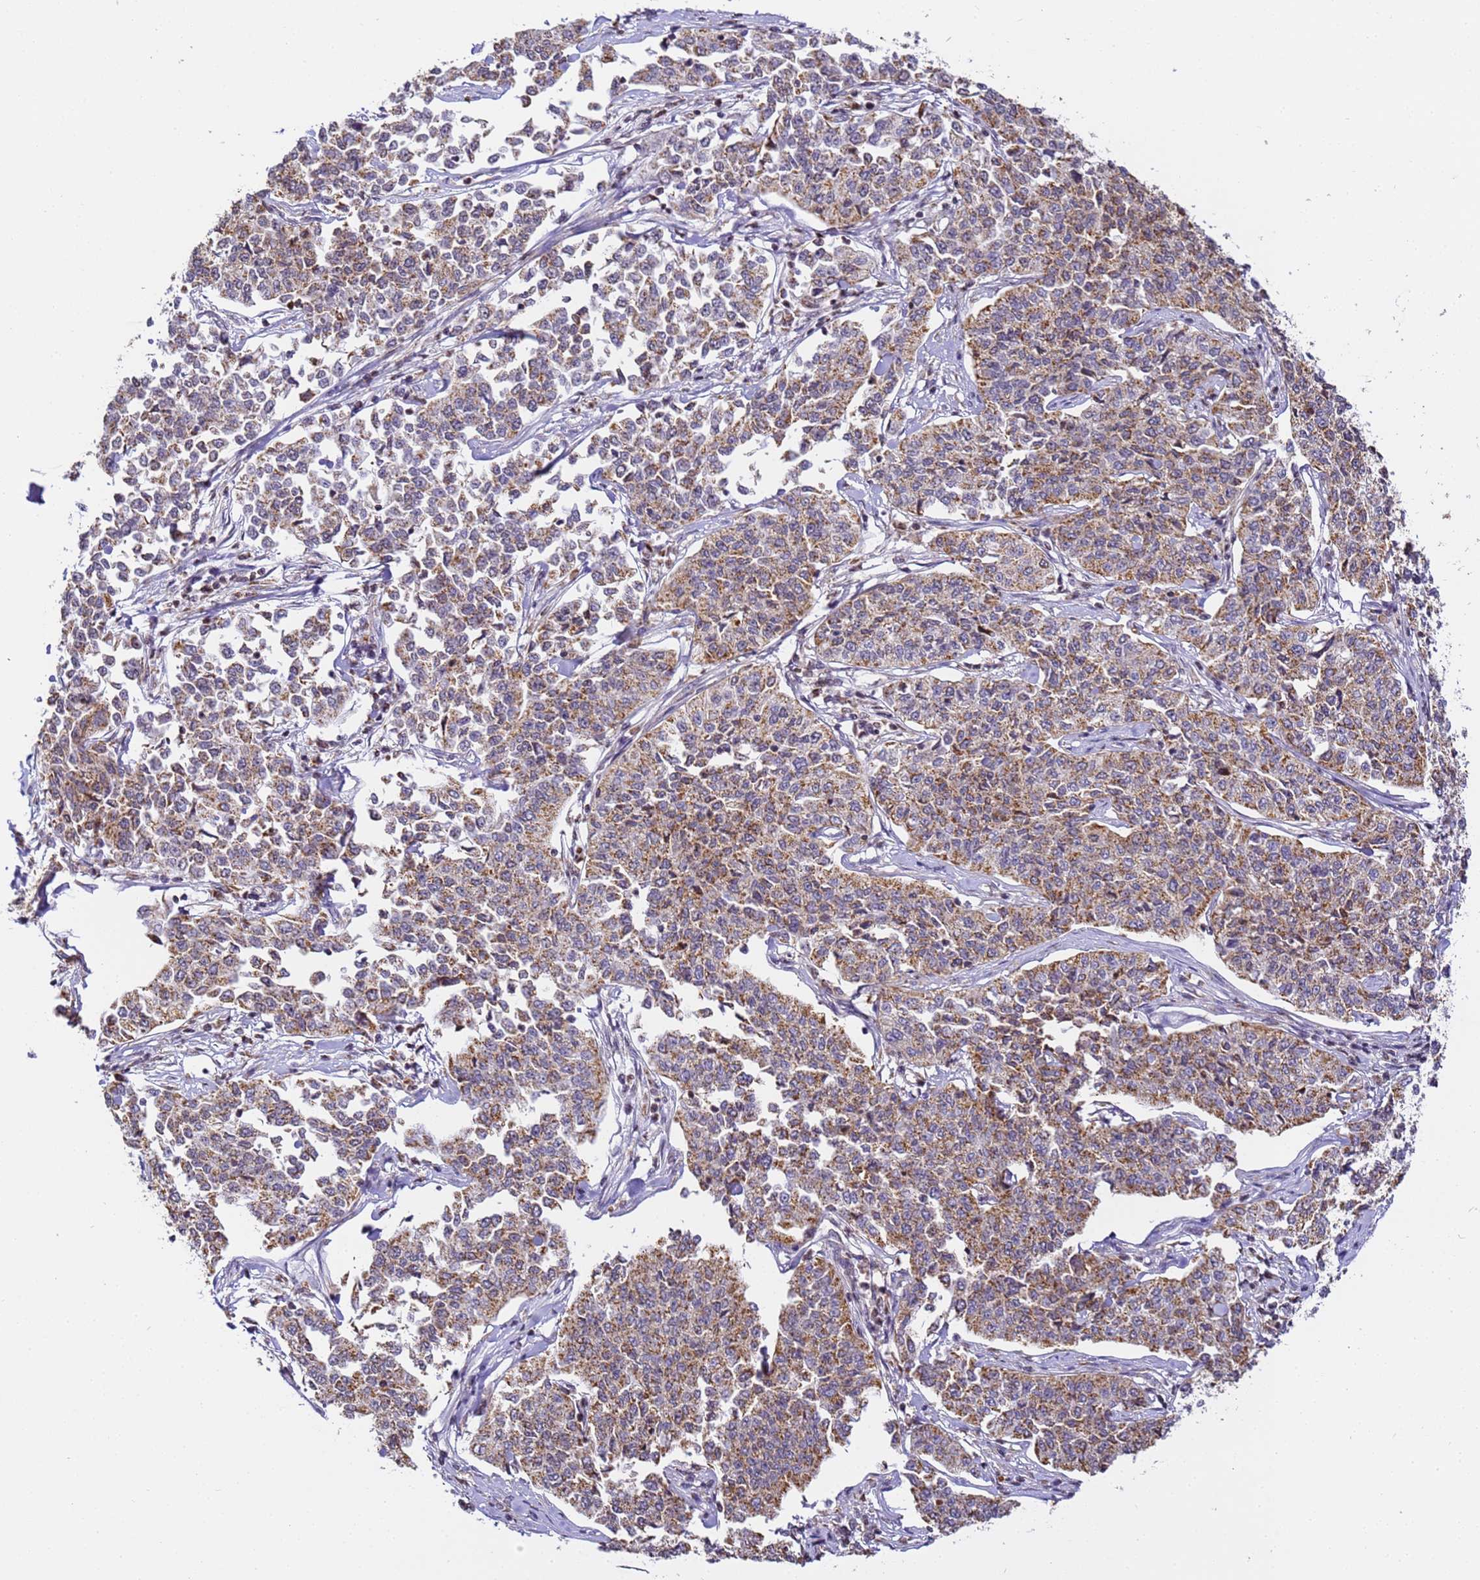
{"staining": {"intensity": "moderate", "quantity": ">75%", "location": "cytoplasmic/membranous"}, "tissue": "cervical cancer", "cell_type": "Tumor cells", "image_type": "cancer", "snomed": [{"axis": "morphology", "description": "Squamous cell carcinoma, NOS"}, {"axis": "topography", "description": "Cervix"}], "caption": "An image of human squamous cell carcinoma (cervical) stained for a protein exhibits moderate cytoplasmic/membranous brown staining in tumor cells. (Stains: DAB in brown, nuclei in blue, Microscopy: brightfield microscopy at high magnification).", "gene": "HSPE1", "patient": {"sex": "female", "age": 35}}